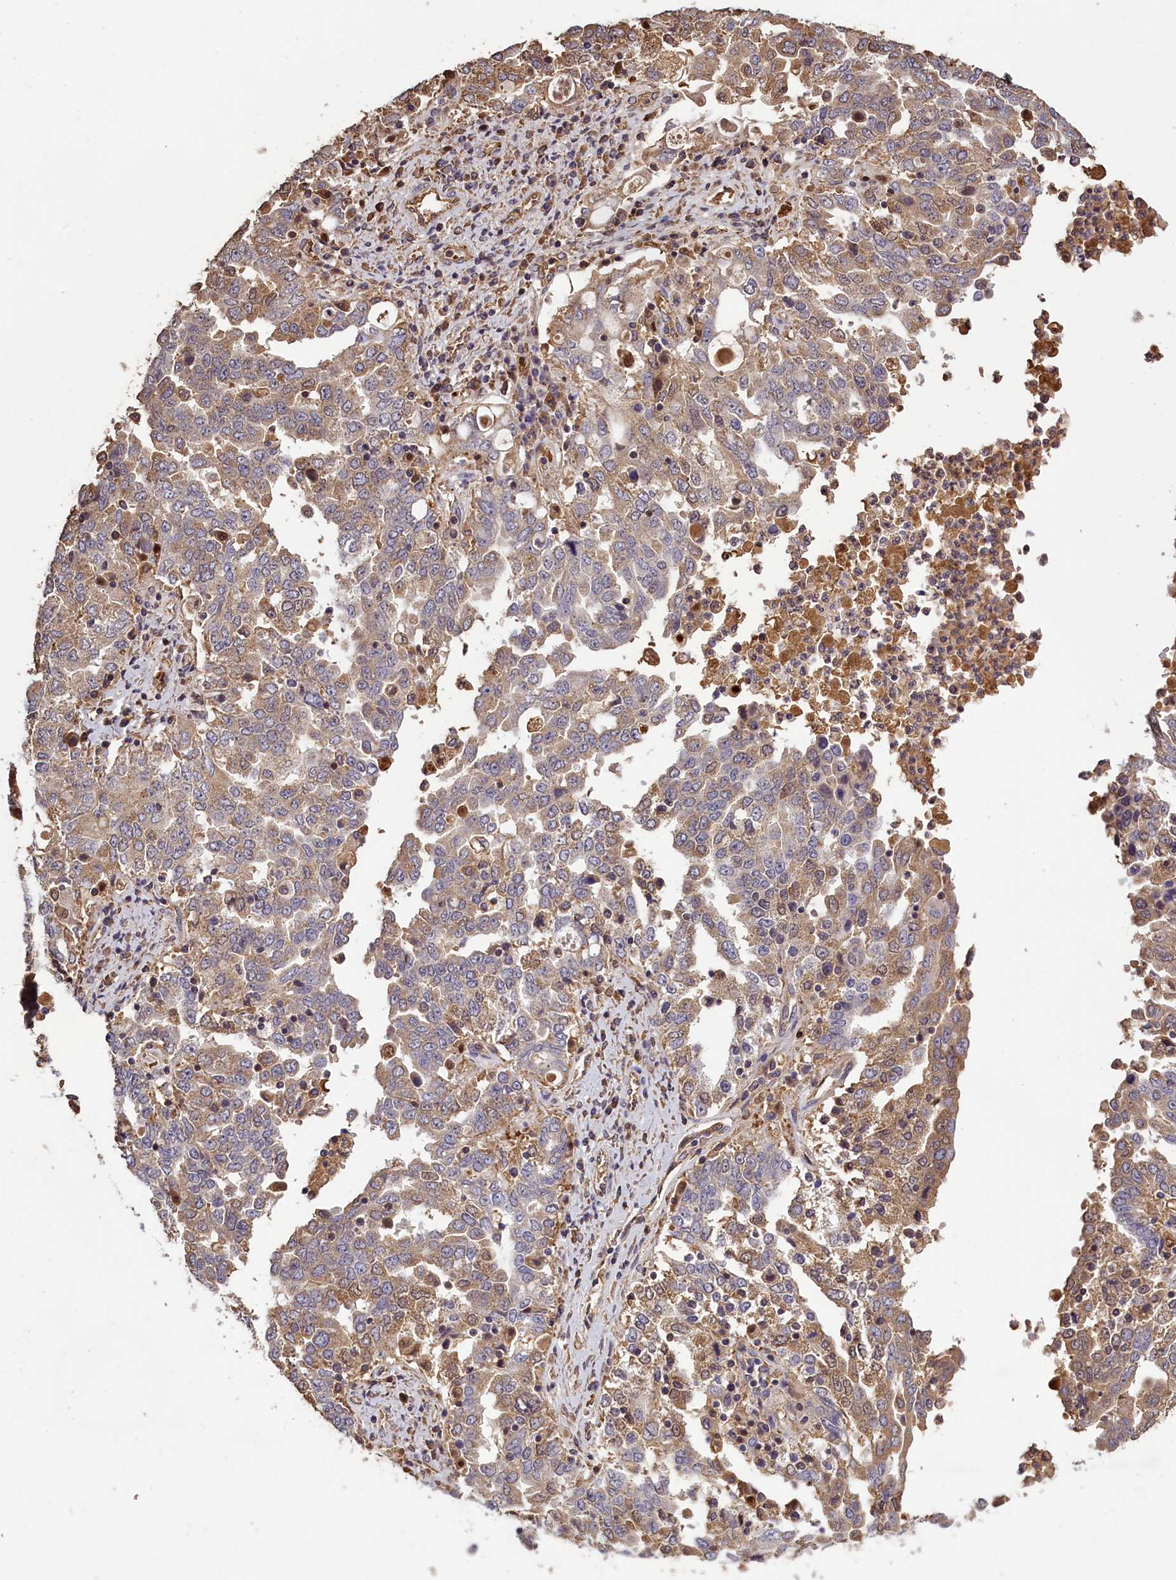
{"staining": {"intensity": "weak", "quantity": "25%-75%", "location": "cytoplasmic/membranous"}, "tissue": "ovarian cancer", "cell_type": "Tumor cells", "image_type": "cancer", "snomed": [{"axis": "morphology", "description": "Carcinoma, endometroid"}, {"axis": "topography", "description": "Ovary"}], "caption": "Tumor cells display weak cytoplasmic/membranous positivity in approximately 25%-75% of cells in ovarian cancer.", "gene": "CLRN2", "patient": {"sex": "female", "age": 62}}